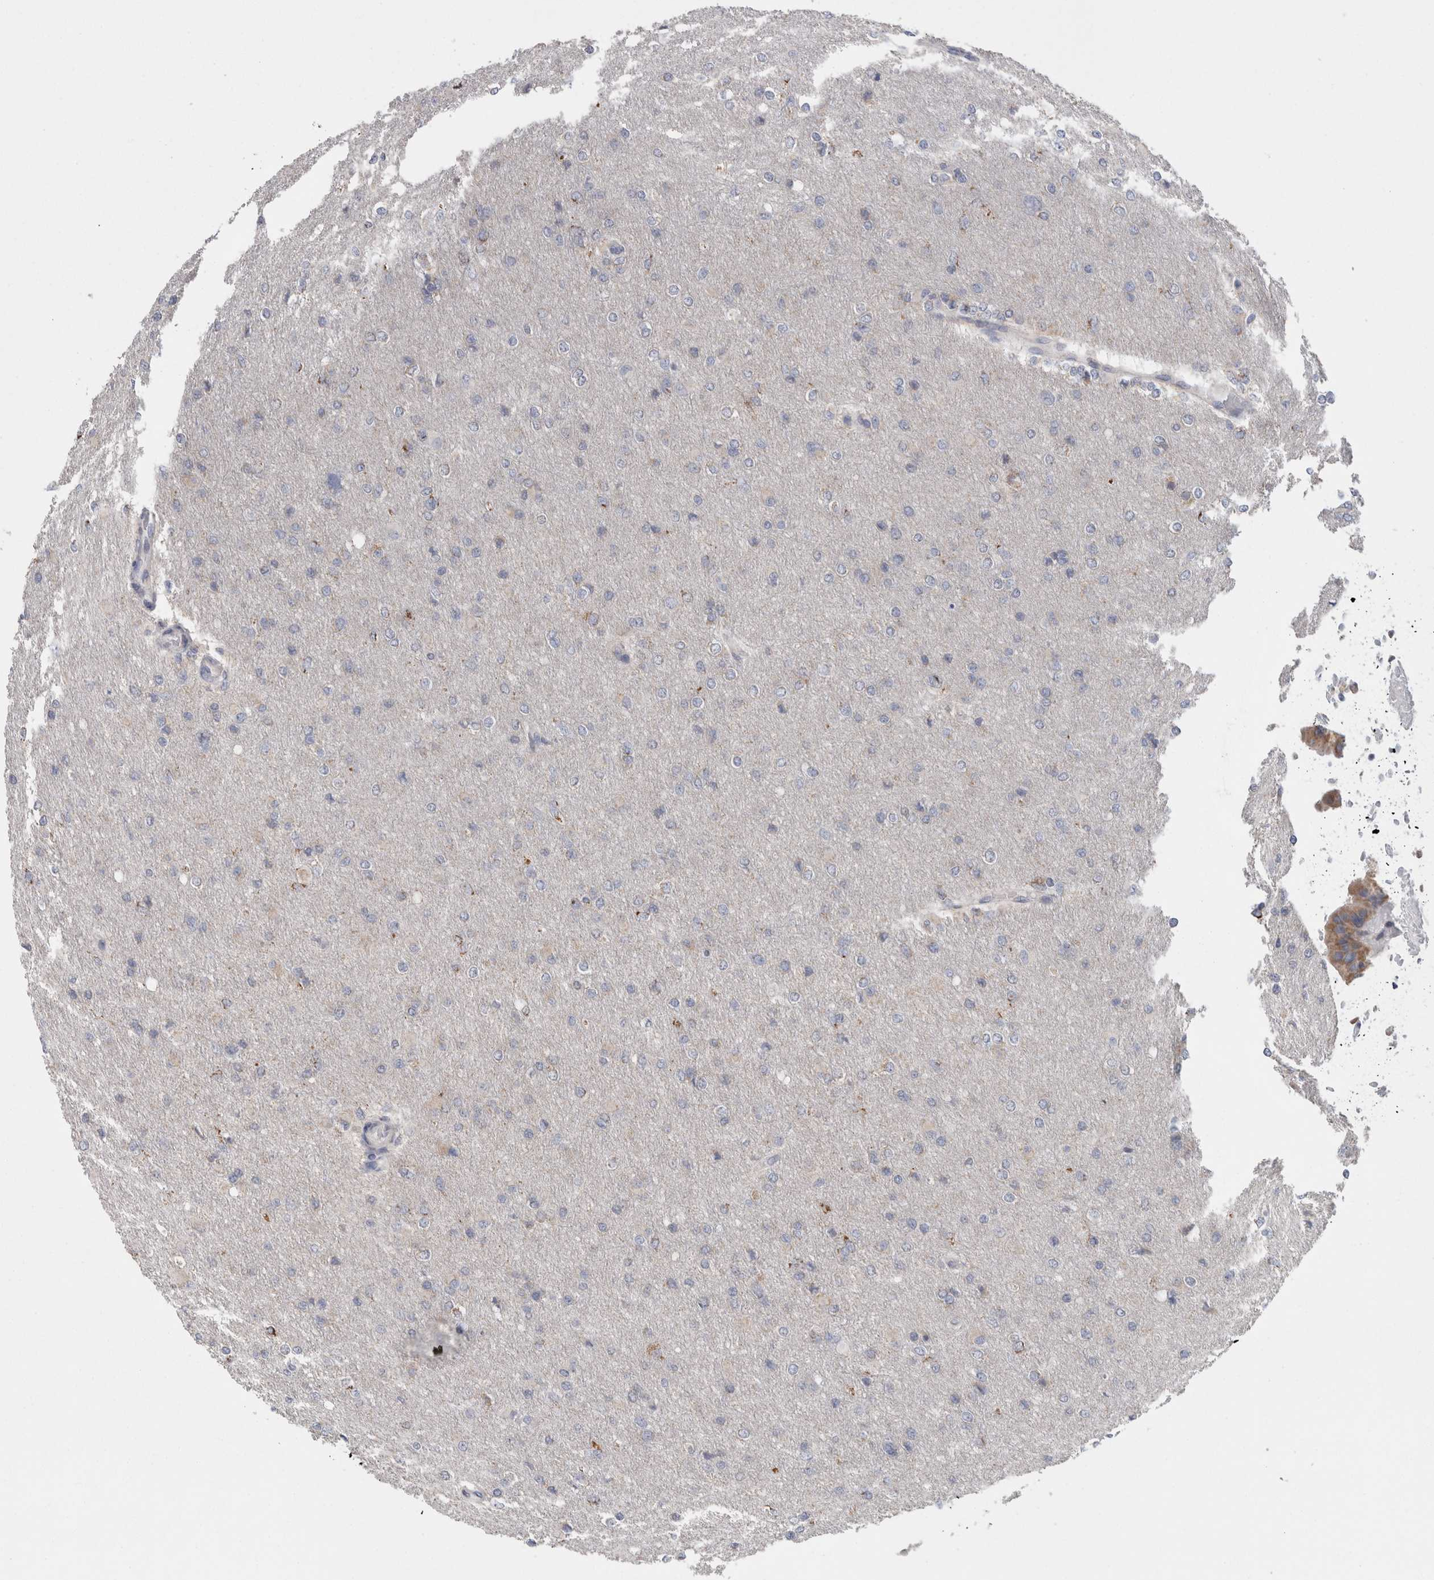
{"staining": {"intensity": "negative", "quantity": "none", "location": "none"}, "tissue": "glioma", "cell_type": "Tumor cells", "image_type": "cancer", "snomed": [{"axis": "morphology", "description": "Glioma, malignant, High grade"}, {"axis": "topography", "description": "Cerebral cortex"}], "caption": "Immunohistochemistry micrograph of neoplastic tissue: glioma stained with DAB (3,3'-diaminobenzidine) demonstrates no significant protein expression in tumor cells. (Stains: DAB immunohistochemistry (IHC) with hematoxylin counter stain, Microscopy: brightfield microscopy at high magnification).", "gene": "GDAP1", "patient": {"sex": "female", "age": 36}}